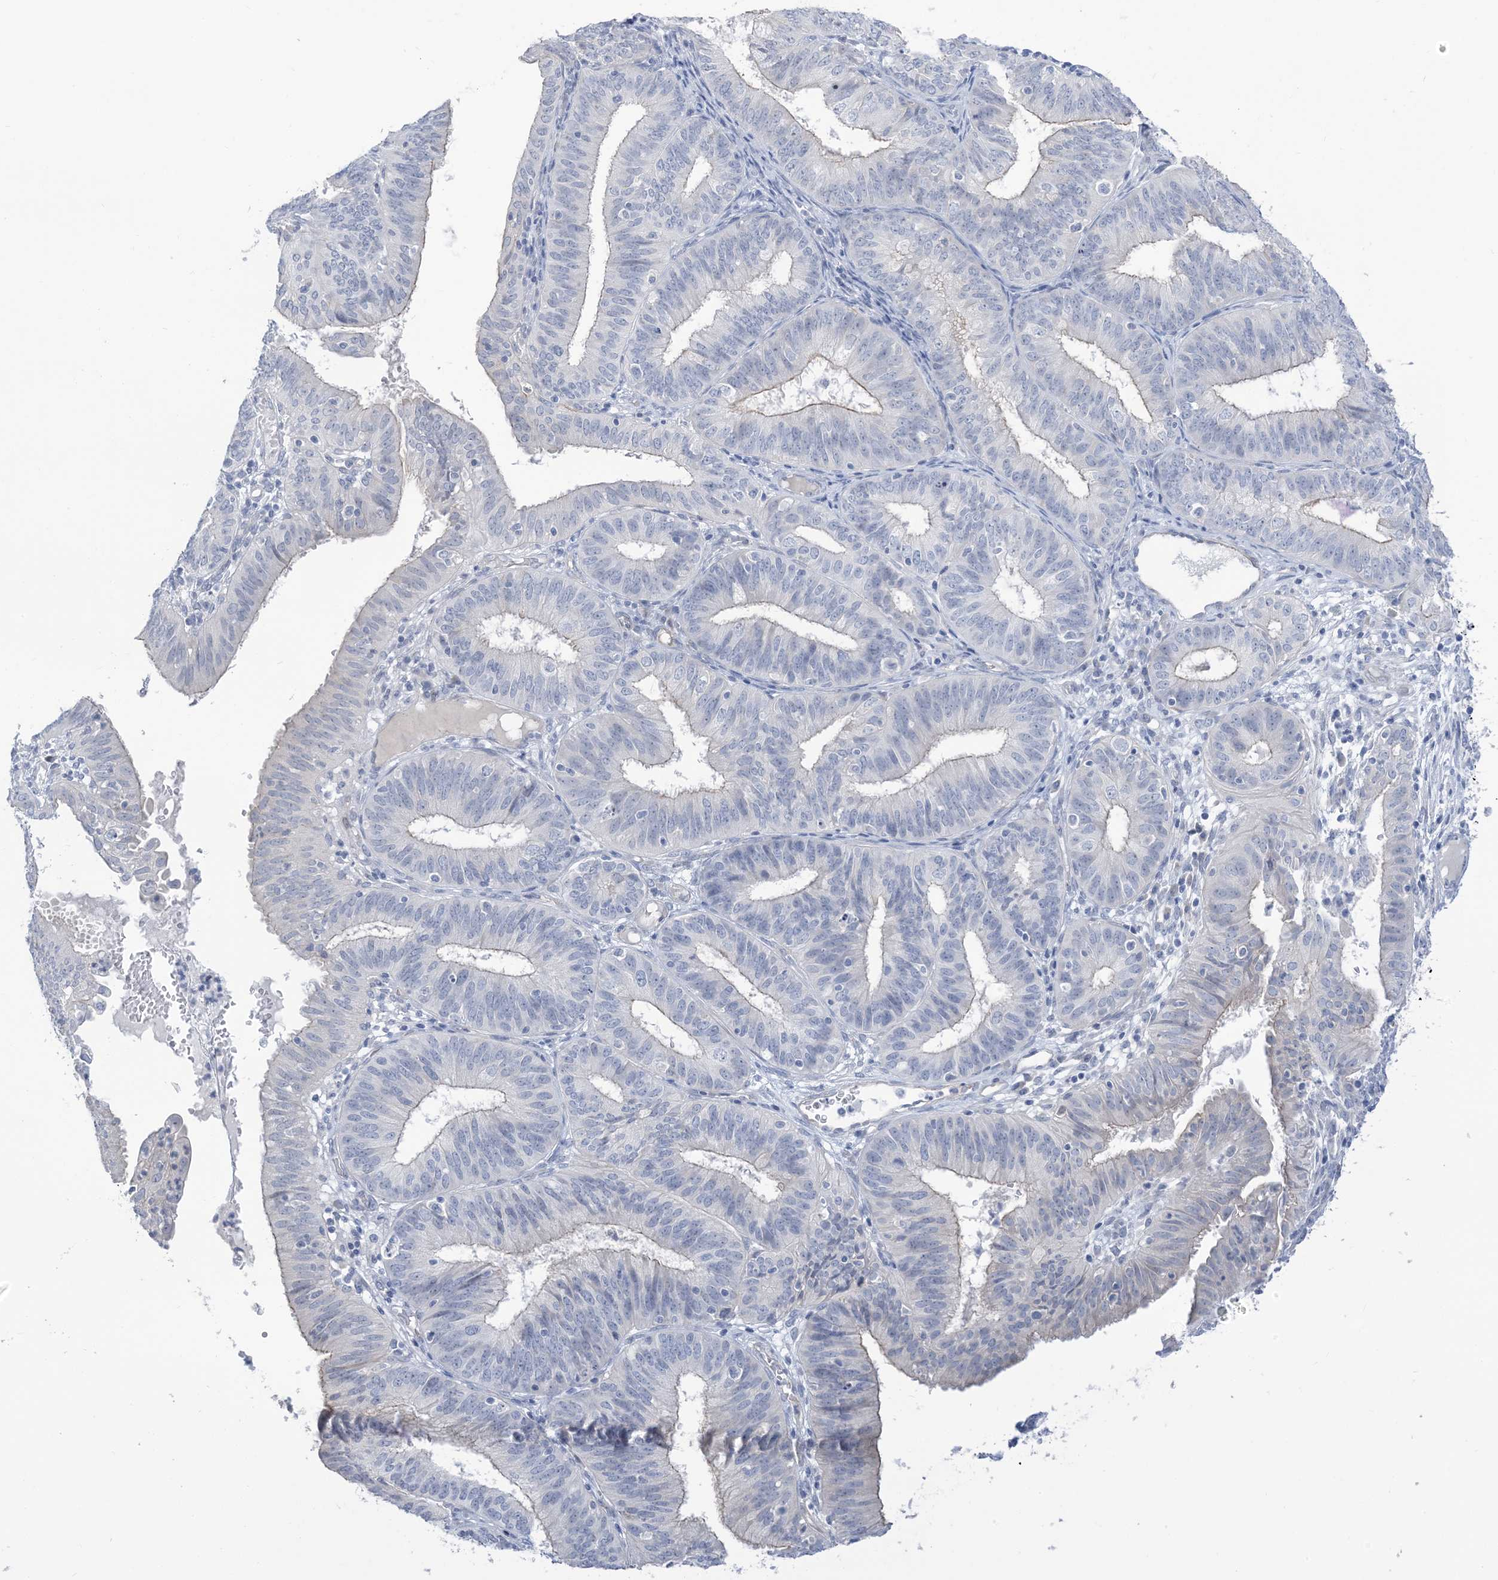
{"staining": {"intensity": "negative", "quantity": "none", "location": "none"}, "tissue": "endometrial cancer", "cell_type": "Tumor cells", "image_type": "cancer", "snomed": [{"axis": "morphology", "description": "Adenocarcinoma, NOS"}, {"axis": "topography", "description": "Endometrium"}], "caption": "A micrograph of endometrial adenocarcinoma stained for a protein shows no brown staining in tumor cells. The staining was performed using DAB to visualize the protein expression in brown, while the nuclei were stained in blue with hematoxylin (Magnification: 20x).", "gene": "IL36B", "patient": {"sex": "female", "age": 51}}